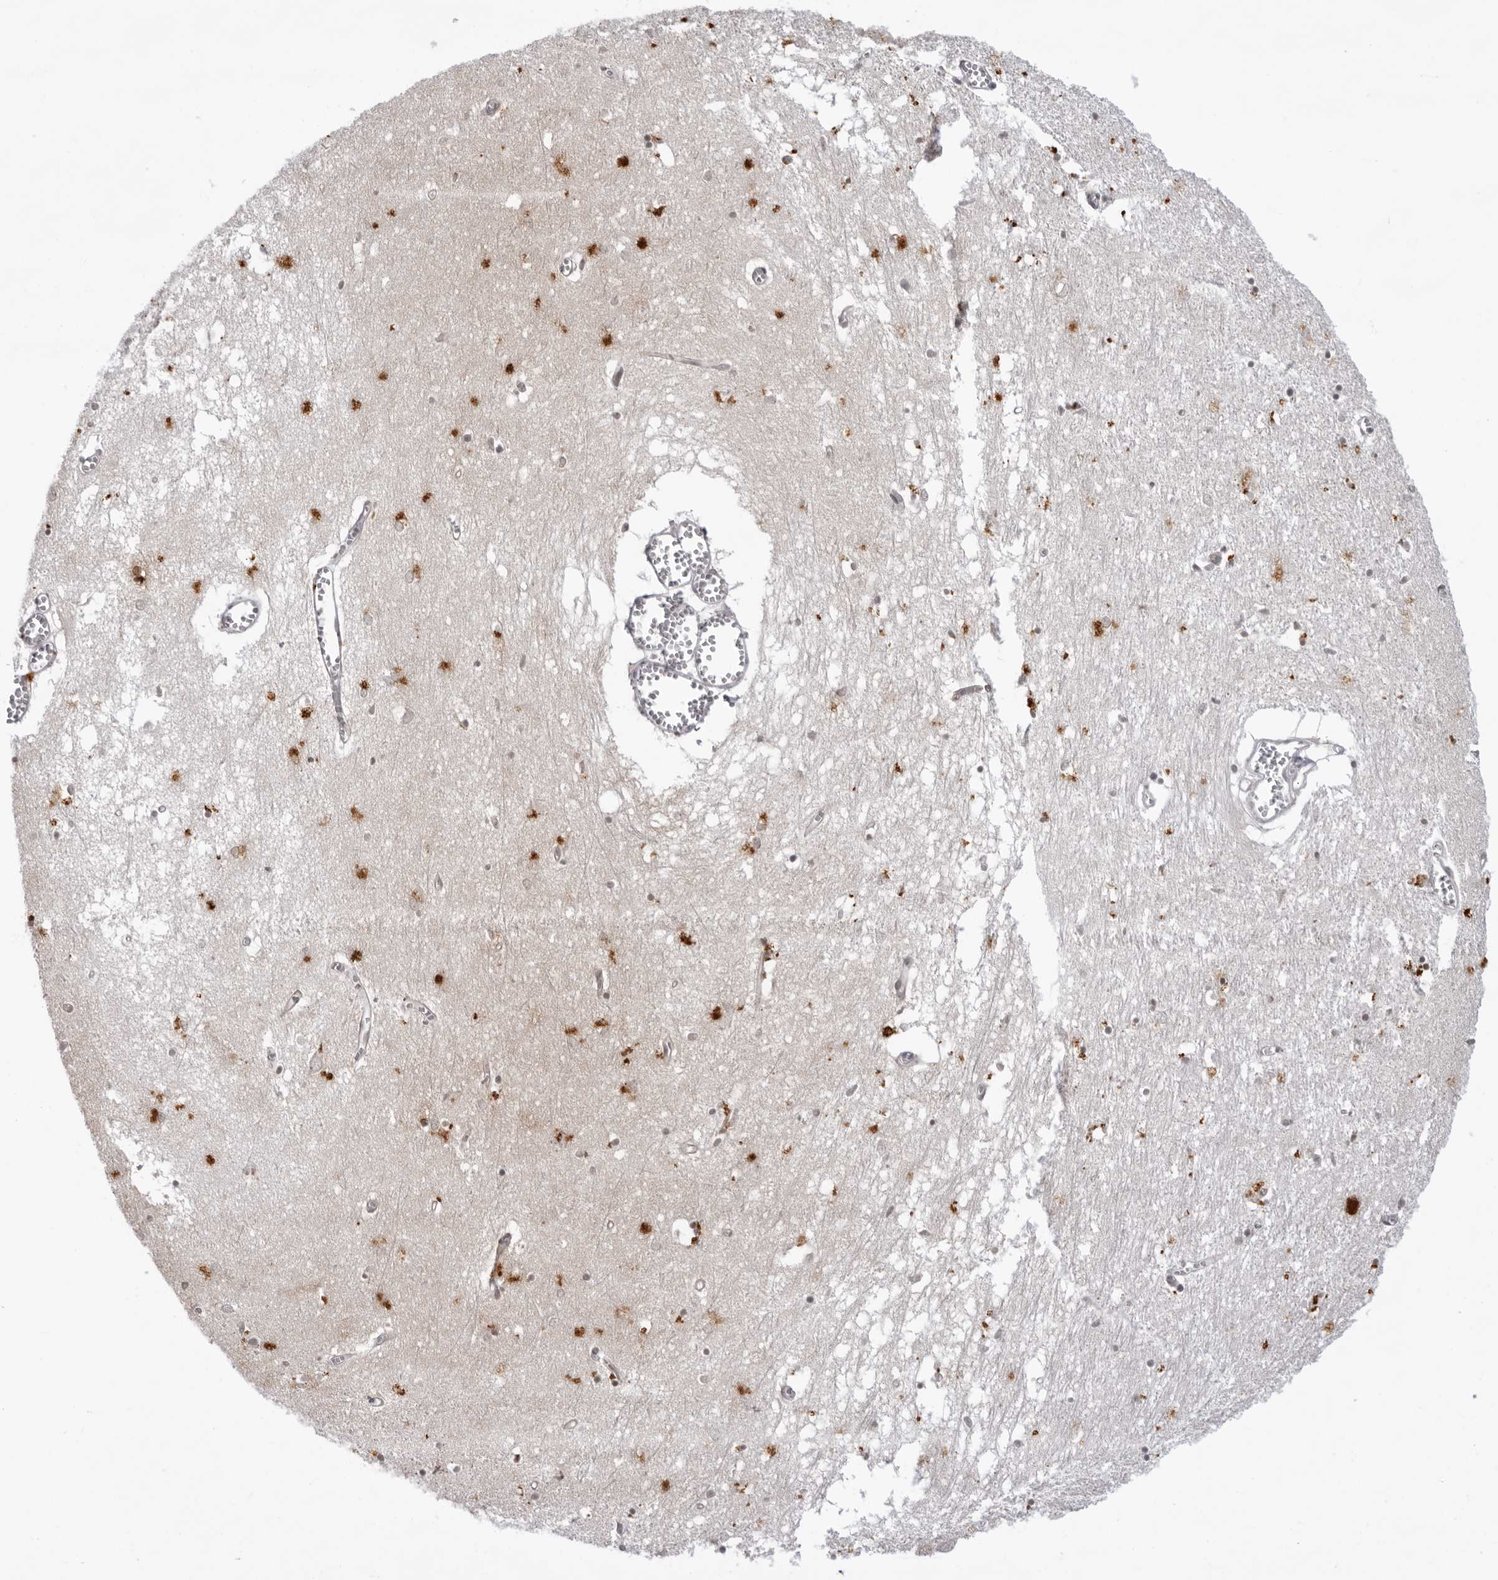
{"staining": {"intensity": "moderate", "quantity": "<25%", "location": "cytoplasmic/membranous"}, "tissue": "hippocampus", "cell_type": "Glial cells", "image_type": "normal", "snomed": [{"axis": "morphology", "description": "Normal tissue, NOS"}, {"axis": "topography", "description": "Hippocampus"}], "caption": "Moderate cytoplasmic/membranous positivity for a protein is appreciated in approximately <25% of glial cells of unremarkable hippocampus using IHC.", "gene": "NTM", "patient": {"sex": "male", "age": 70}}